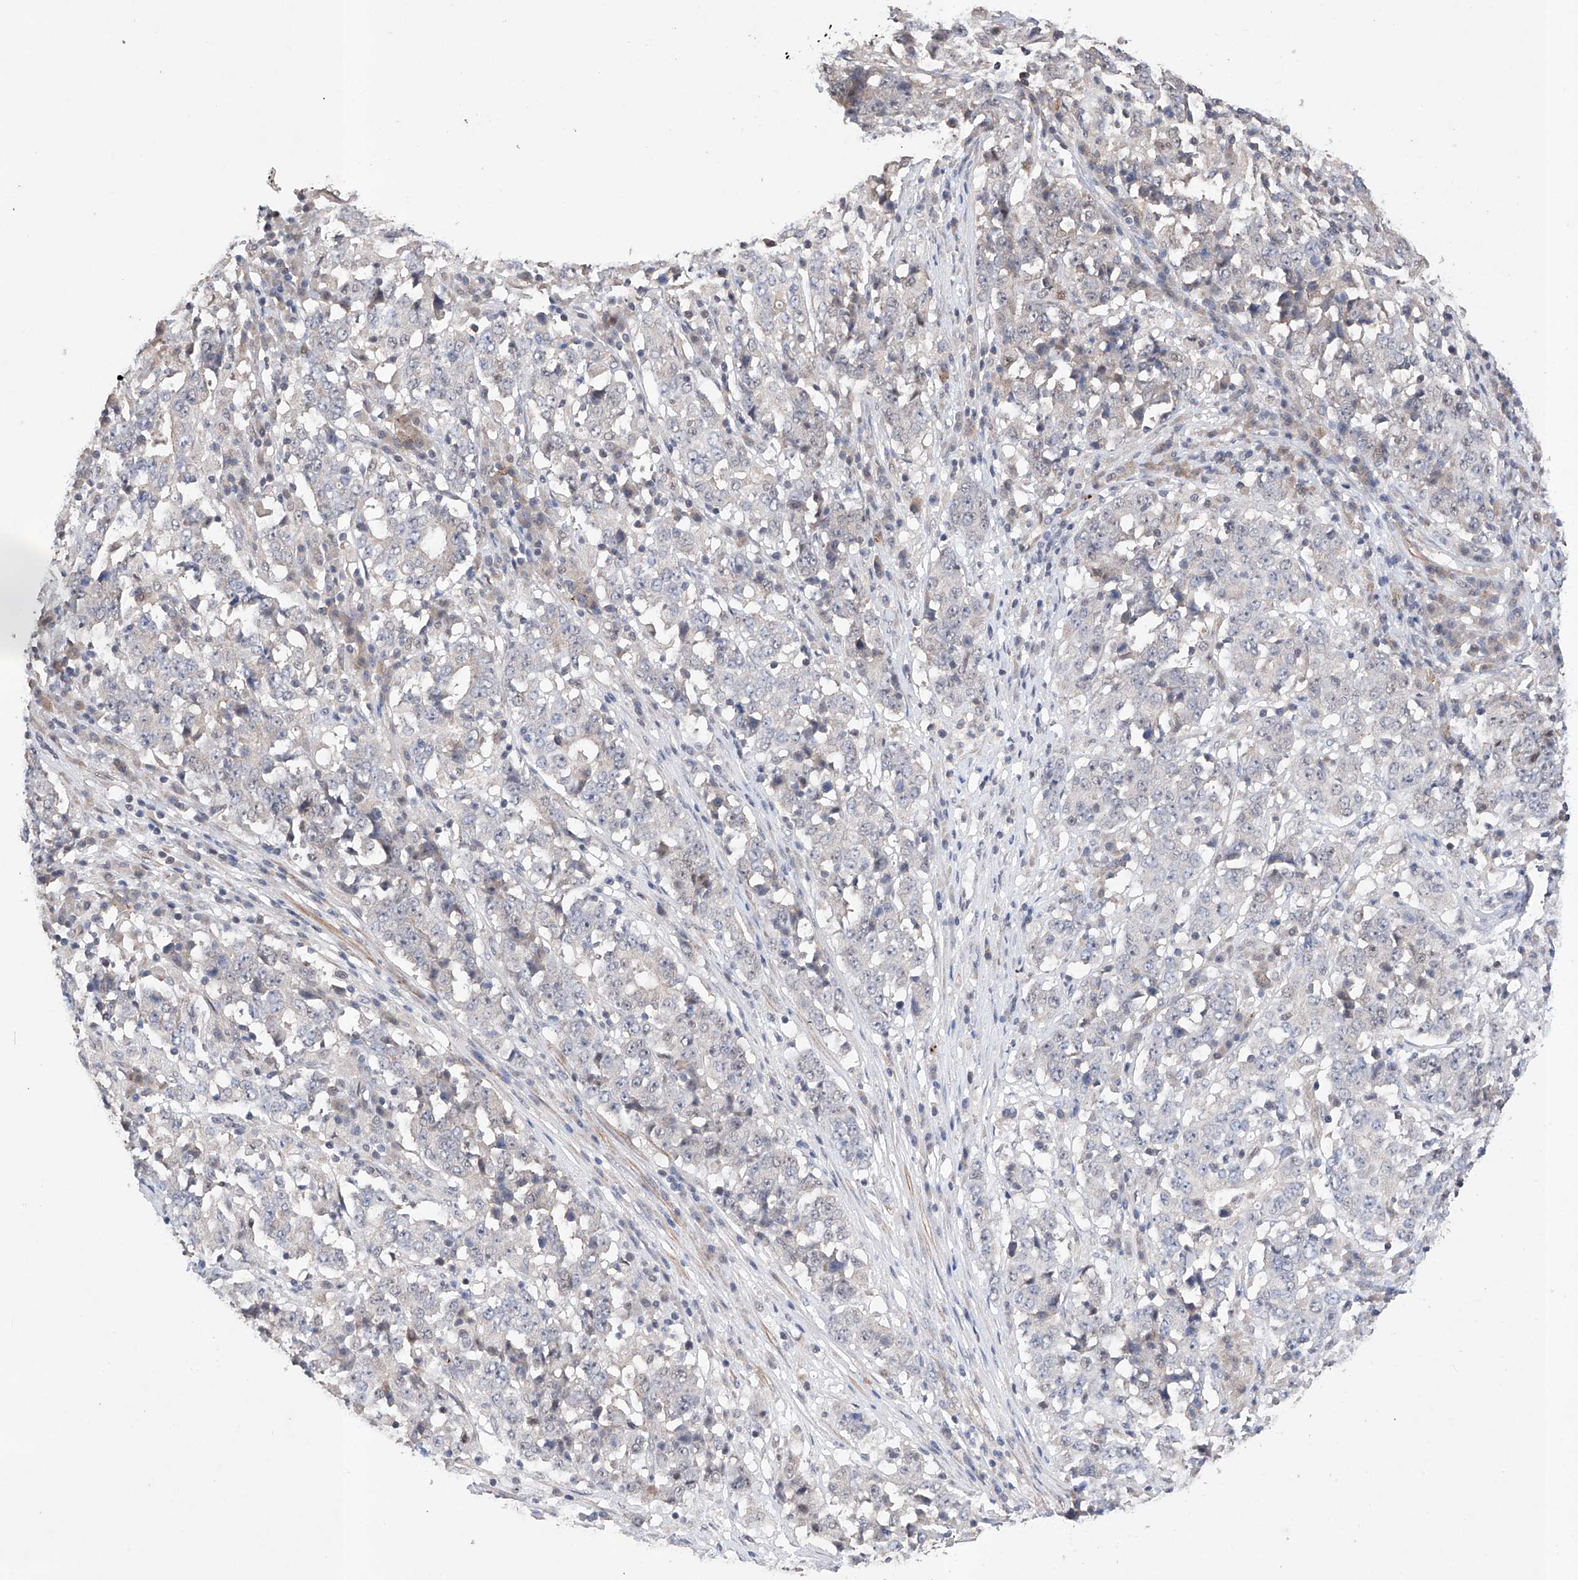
{"staining": {"intensity": "negative", "quantity": "none", "location": "none"}, "tissue": "stomach cancer", "cell_type": "Tumor cells", "image_type": "cancer", "snomed": [{"axis": "morphology", "description": "Adenocarcinoma, NOS"}, {"axis": "topography", "description": "Stomach"}], "caption": "This is an immunohistochemistry (IHC) histopathology image of human stomach cancer (adenocarcinoma). There is no staining in tumor cells.", "gene": "AFG1L", "patient": {"sex": "male", "age": 59}}